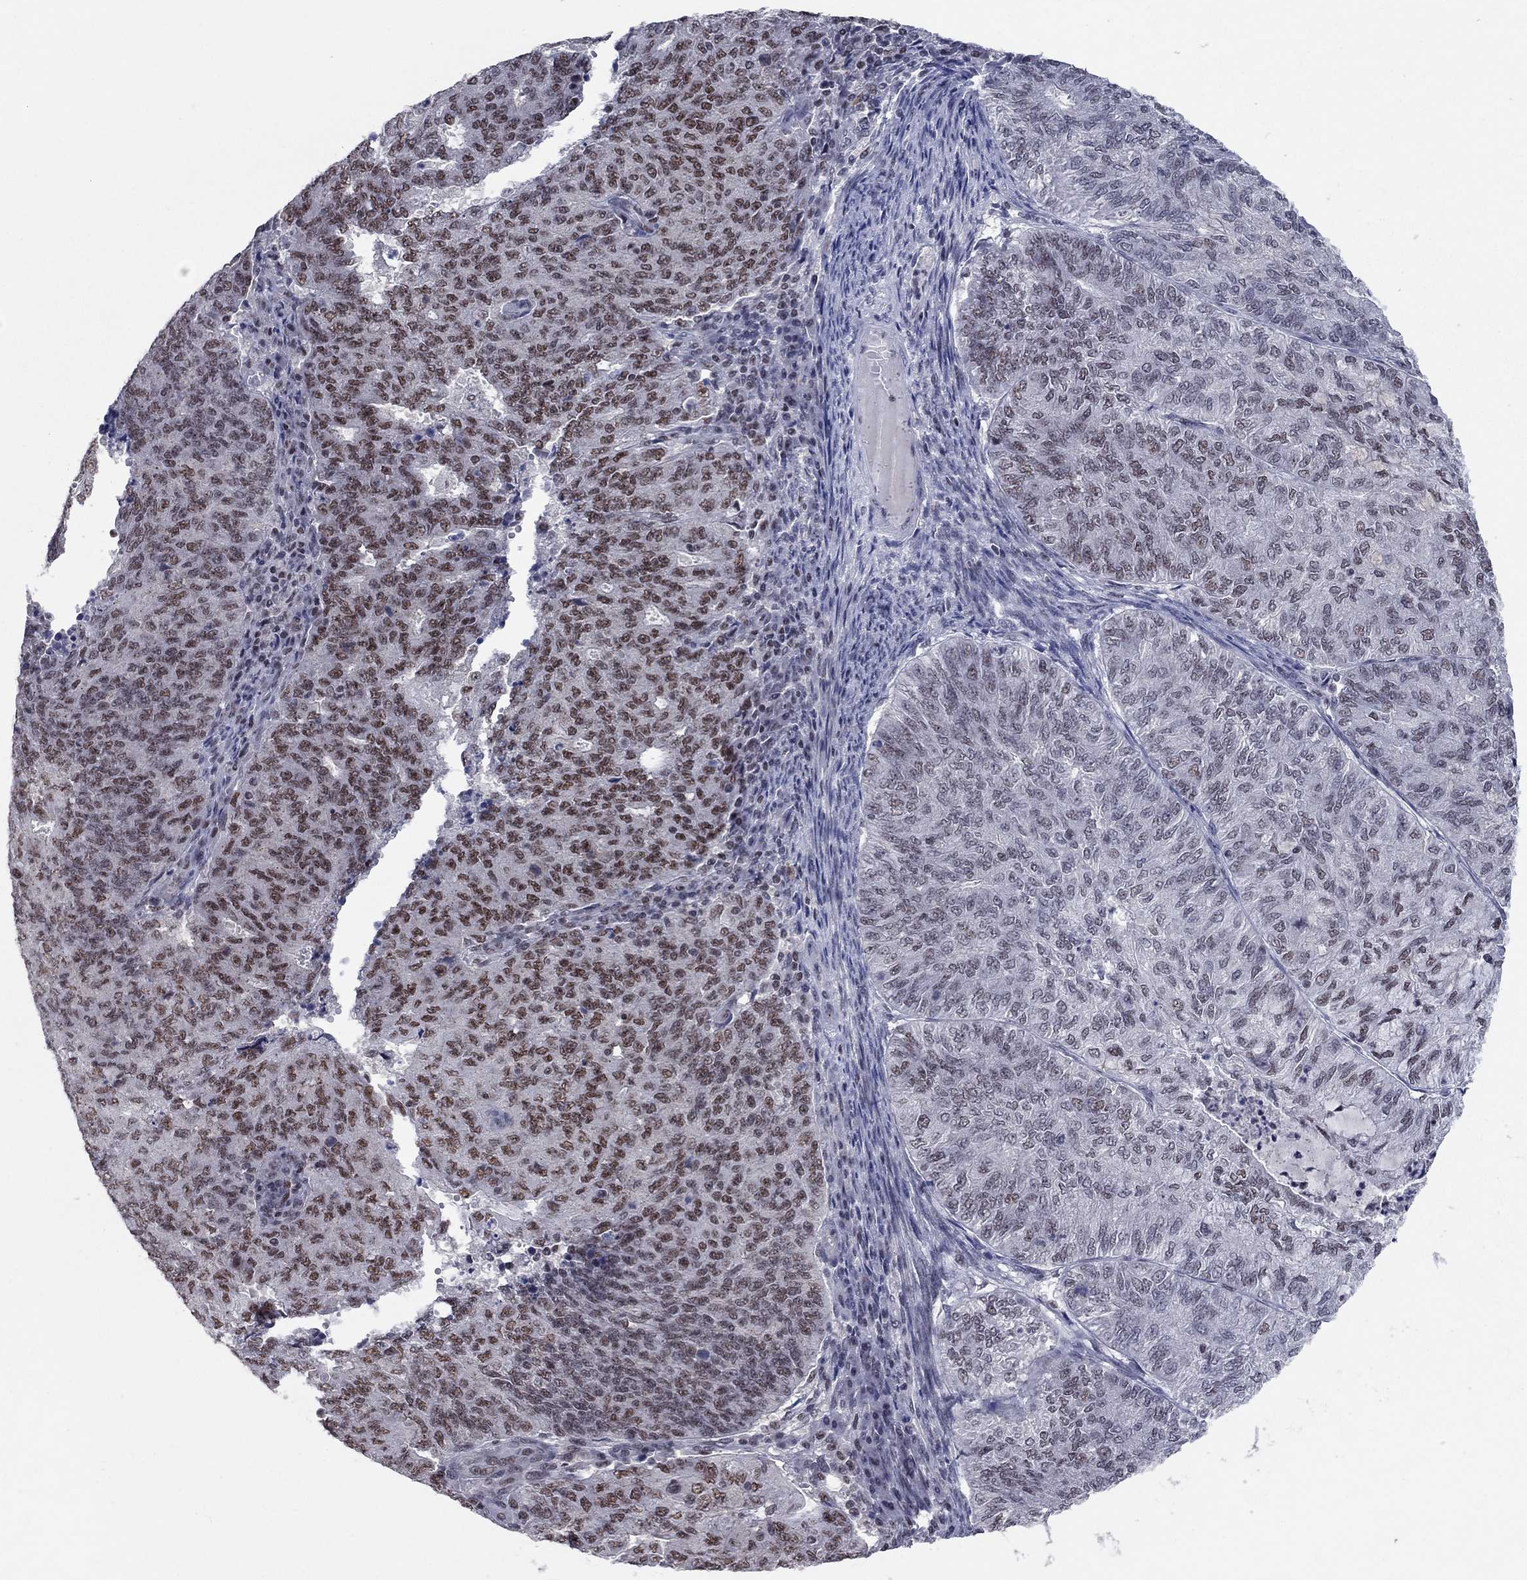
{"staining": {"intensity": "moderate", "quantity": "25%-75%", "location": "nuclear"}, "tissue": "endometrial cancer", "cell_type": "Tumor cells", "image_type": "cancer", "snomed": [{"axis": "morphology", "description": "Adenocarcinoma, NOS"}, {"axis": "topography", "description": "Endometrium"}], "caption": "Brown immunohistochemical staining in human endometrial adenocarcinoma reveals moderate nuclear staining in about 25%-75% of tumor cells.", "gene": "TAF9", "patient": {"sex": "female", "age": 82}}